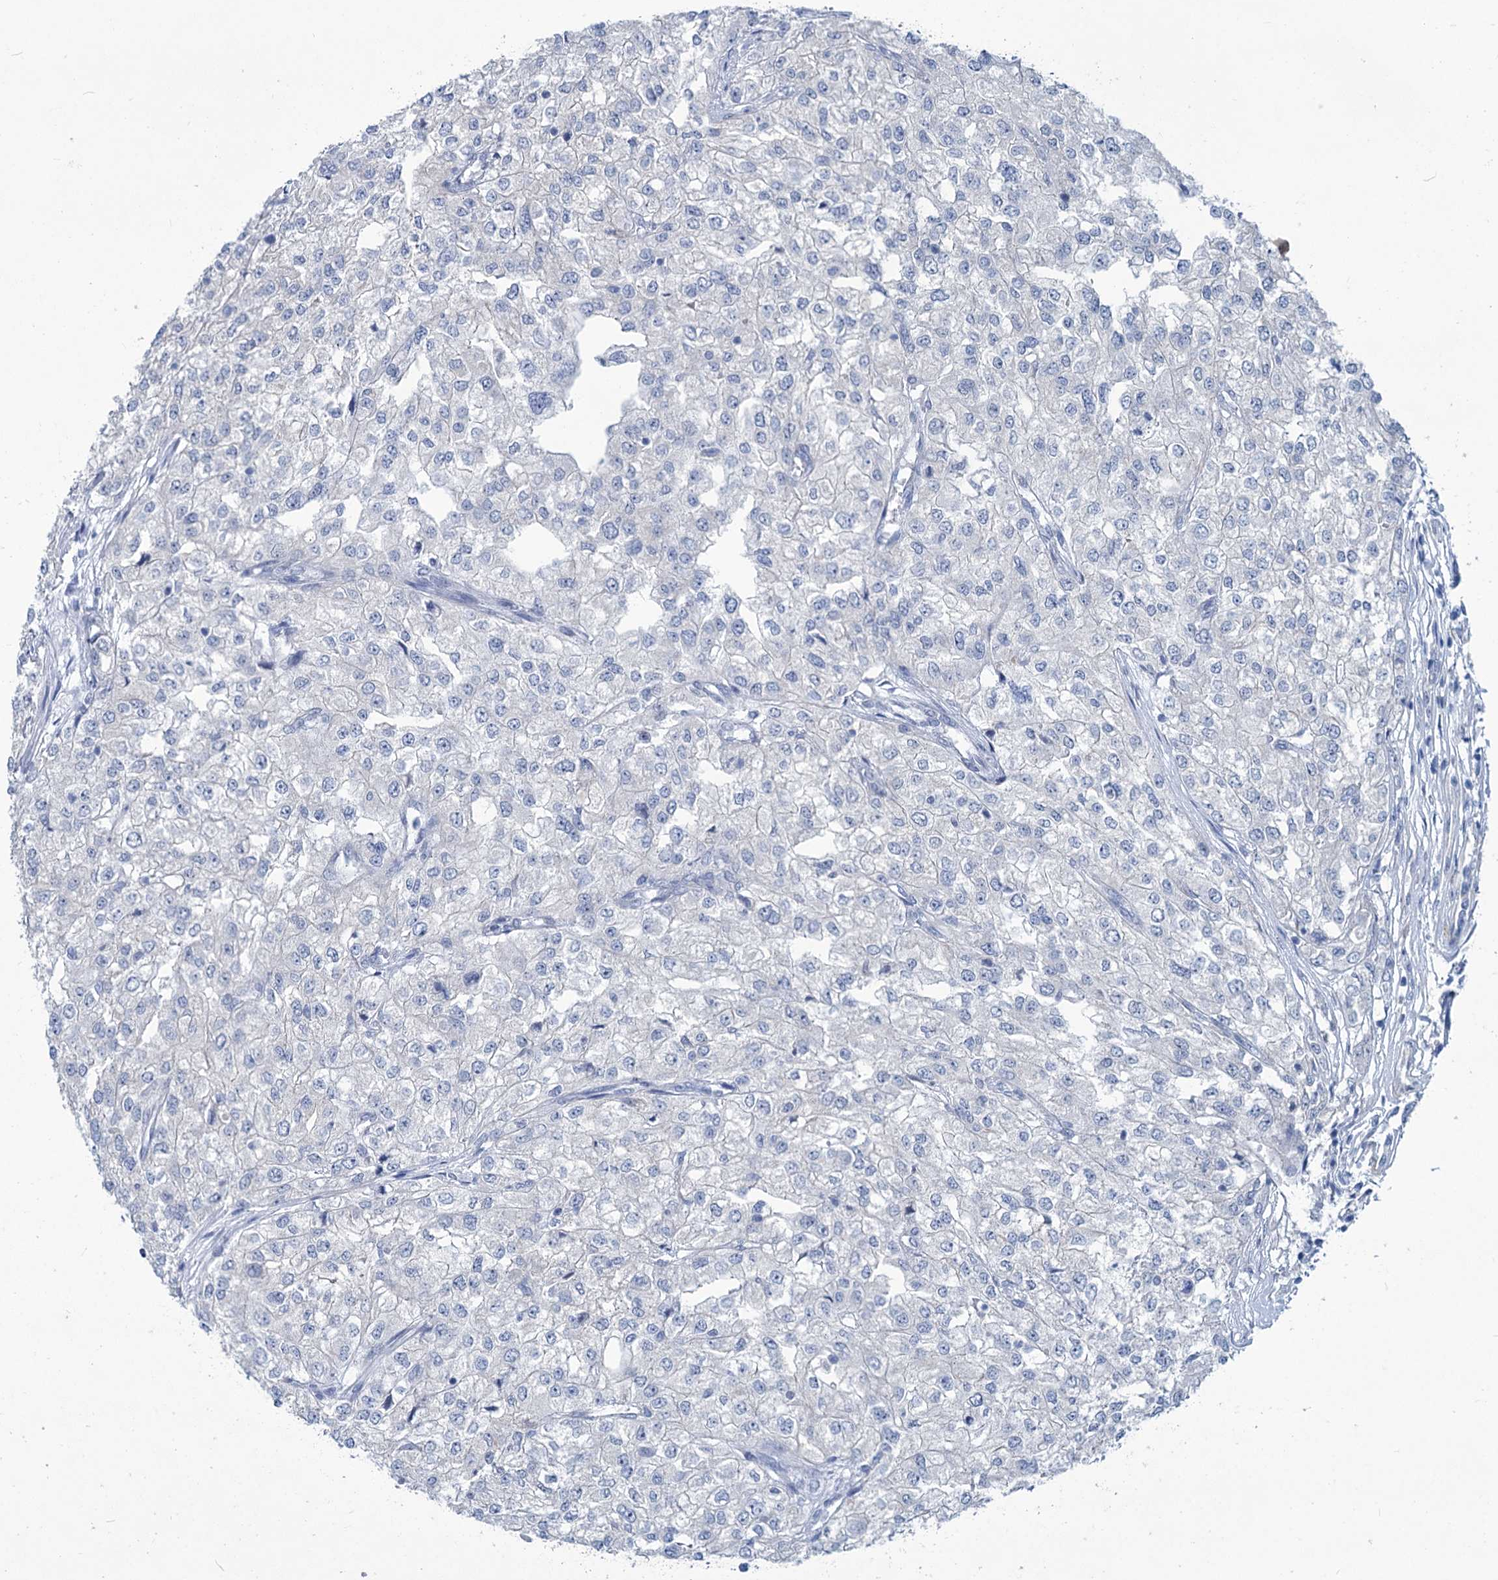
{"staining": {"intensity": "negative", "quantity": "none", "location": "none"}, "tissue": "renal cancer", "cell_type": "Tumor cells", "image_type": "cancer", "snomed": [{"axis": "morphology", "description": "Adenocarcinoma, NOS"}, {"axis": "topography", "description": "Kidney"}], "caption": "Immunohistochemical staining of renal adenocarcinoma displays no significant staining in tumor cells. (DAB (3,3'-diaminobenzidine) IHC visualized using brightfield microscopy, high magnification).", "gene": "NEU3", "patient": {"sex": "female", "age": 54}}